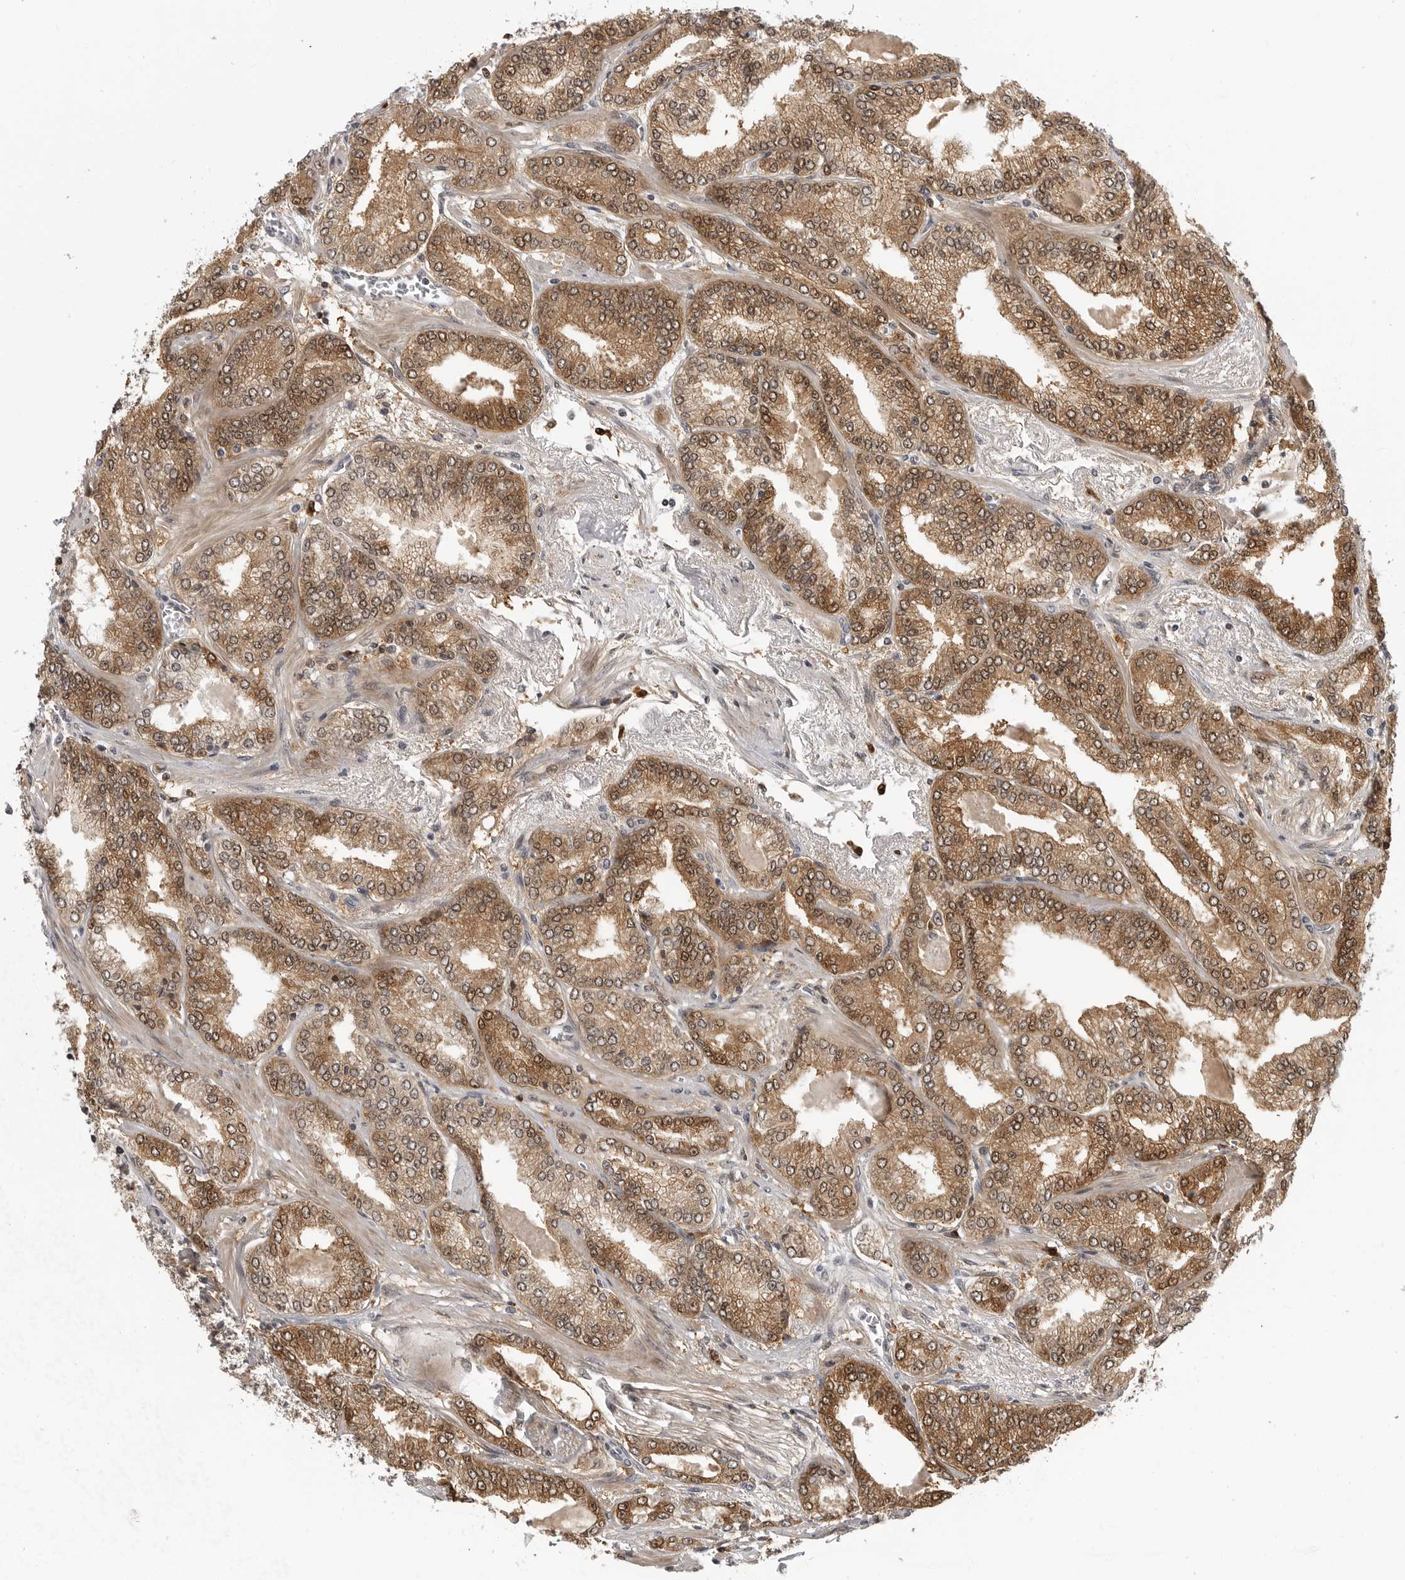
{"staining": {"intensity": "moderate", "quantity": ">75%", "location": "cytoplasmic/membranous,nuclear"}, "tissue": "prostate cancer", "cell_type": "Tumor cells", "image_type": "cancer", "snomed": [{"axis": "morphology", "description": "Adenocarcinoma, High grade"}, {"axis": "topography", "description": "Prostate"}], "caption": "High-grade adenocarcinoma (prostate) tissue displays moderate cytoplasmic/membranous and nuclear expression in approximately >75% of tumor cells, visualized by immunohistochemistry.", "gene": "CTIF", "patient": {"sex": "male", "age": 71}}